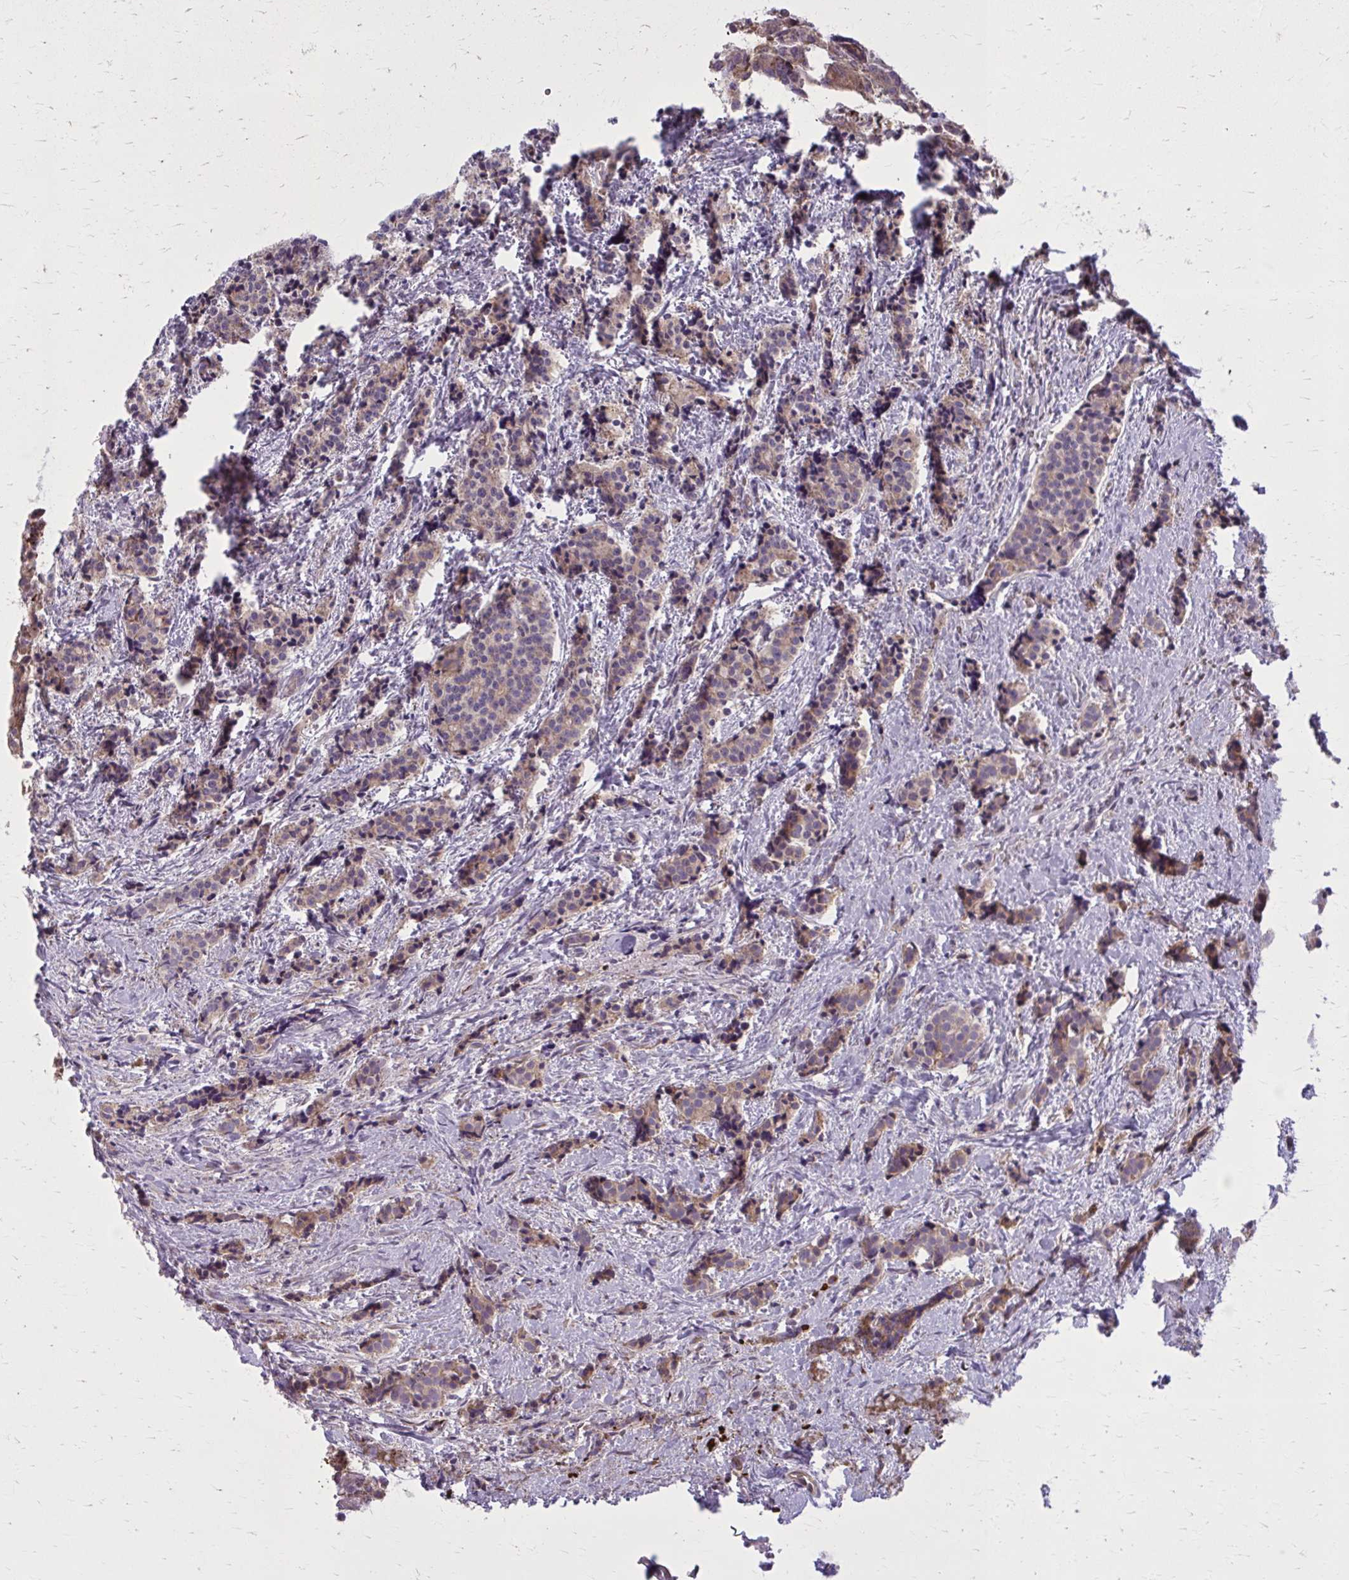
{"staining": {"intensity": "weak", "quantity": ">75%", "location": "cytoplasmic/membranous"}, "tissue": "carcinoid", "cell_type": "Tumor cells", "image_type": "cancer", "snomed": [{"axis": "morphology", "description": "Carcinoid, malignant, NOS"}, {"axis": "topography", "description": "Small intestine"}], "caption": "Tumor cells reveal low levels of weak cytoplasmic/membranous expression in about >75% of cells in carcinoid. (DAB (3,3'-diaminobenzidine) IHC, brown staining for protein, blue staining for nuclei).", "gene": "SNF8", "patient": {"sex": "female", "age": 73}}